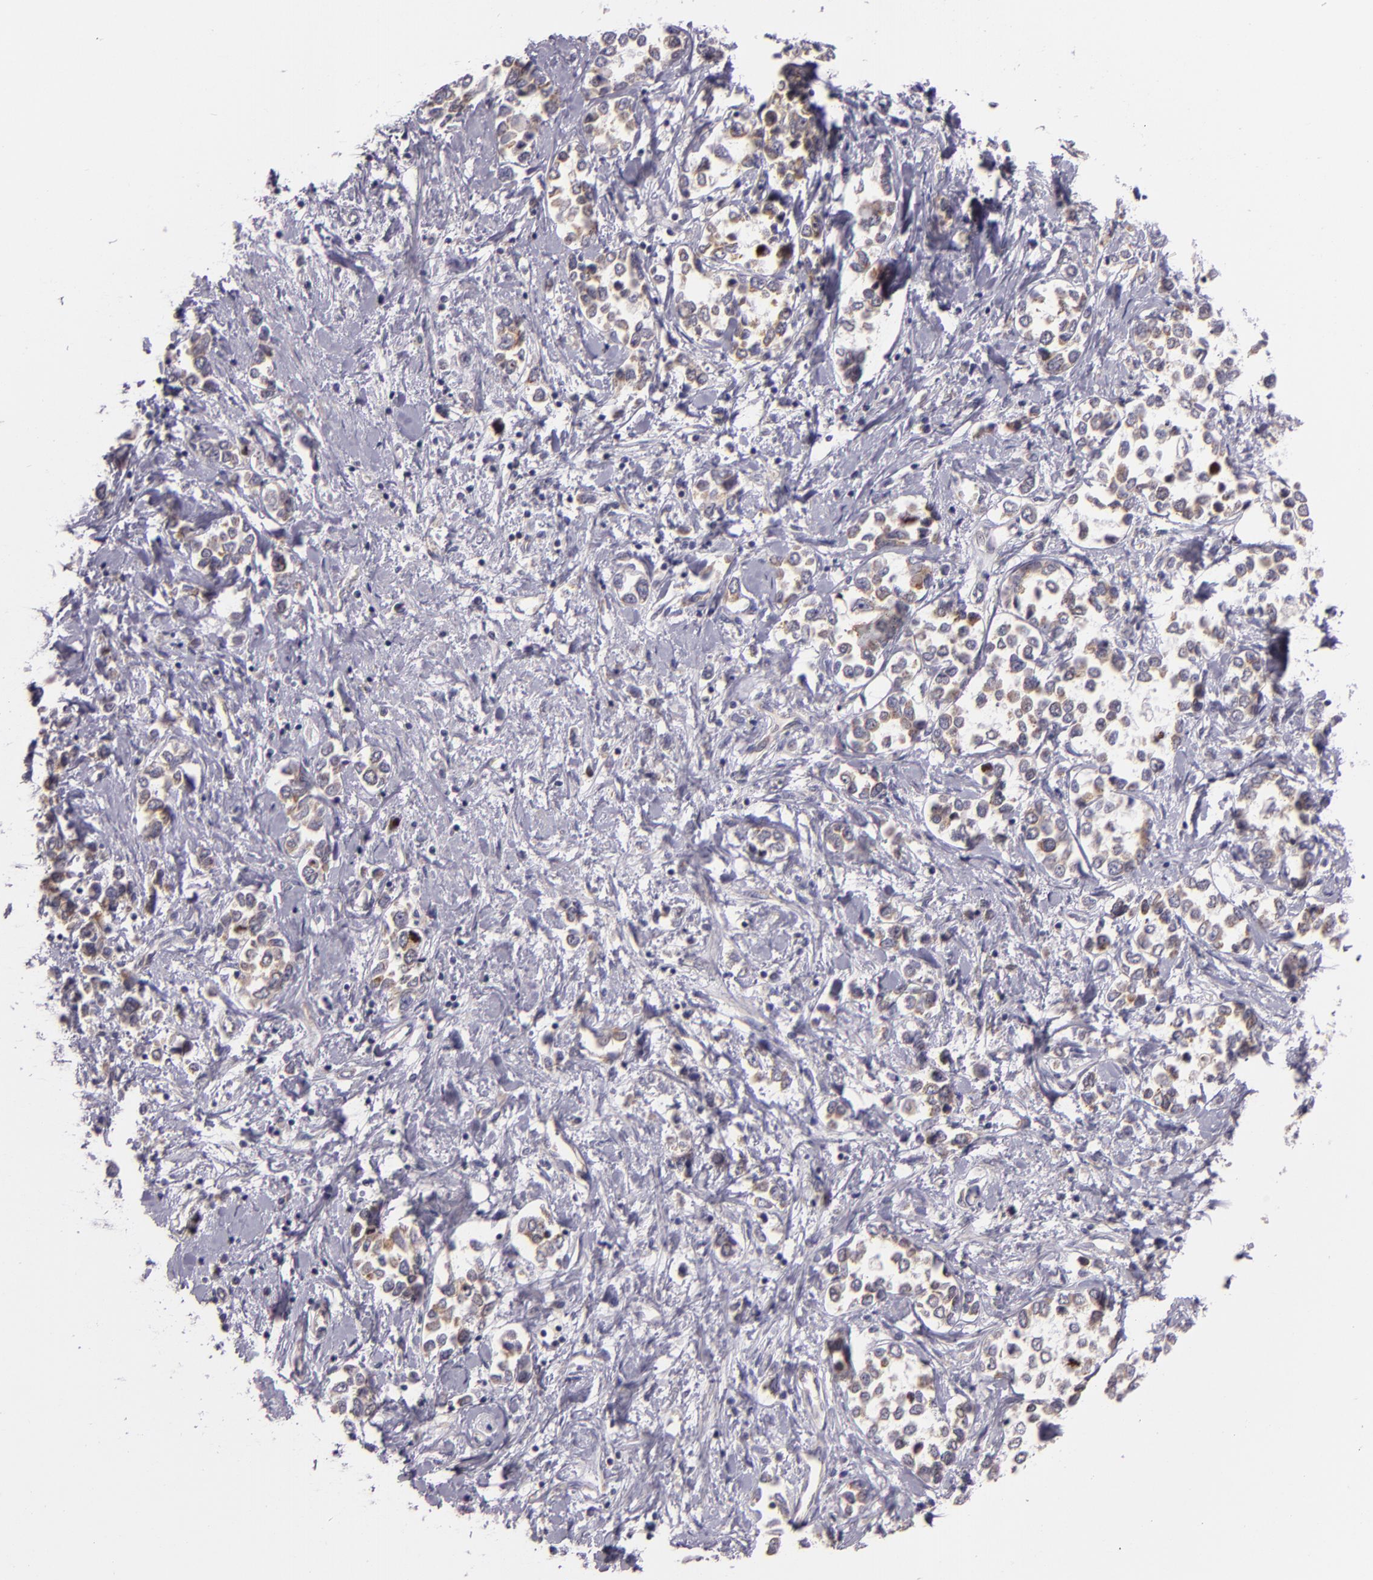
{"staining": {"intensity": "weak", "quantity": "<25%", "location": "cytoplasmic/membranous"}, "tissue": "stomach cancer", "cell_type": "Tumor cells", "image_type": "cancer", "snomed": [{"axis": "morphology", "description": "Adenocarcinoma, NOS"}, {"axis": "topography", "description": "Stomach, upper"}], "caption": "Tumor cells show no significant staining in adenocarcinoma (stomach).", "gene": "UPF3B", "patient": {"sex": "male", "age": 76}}